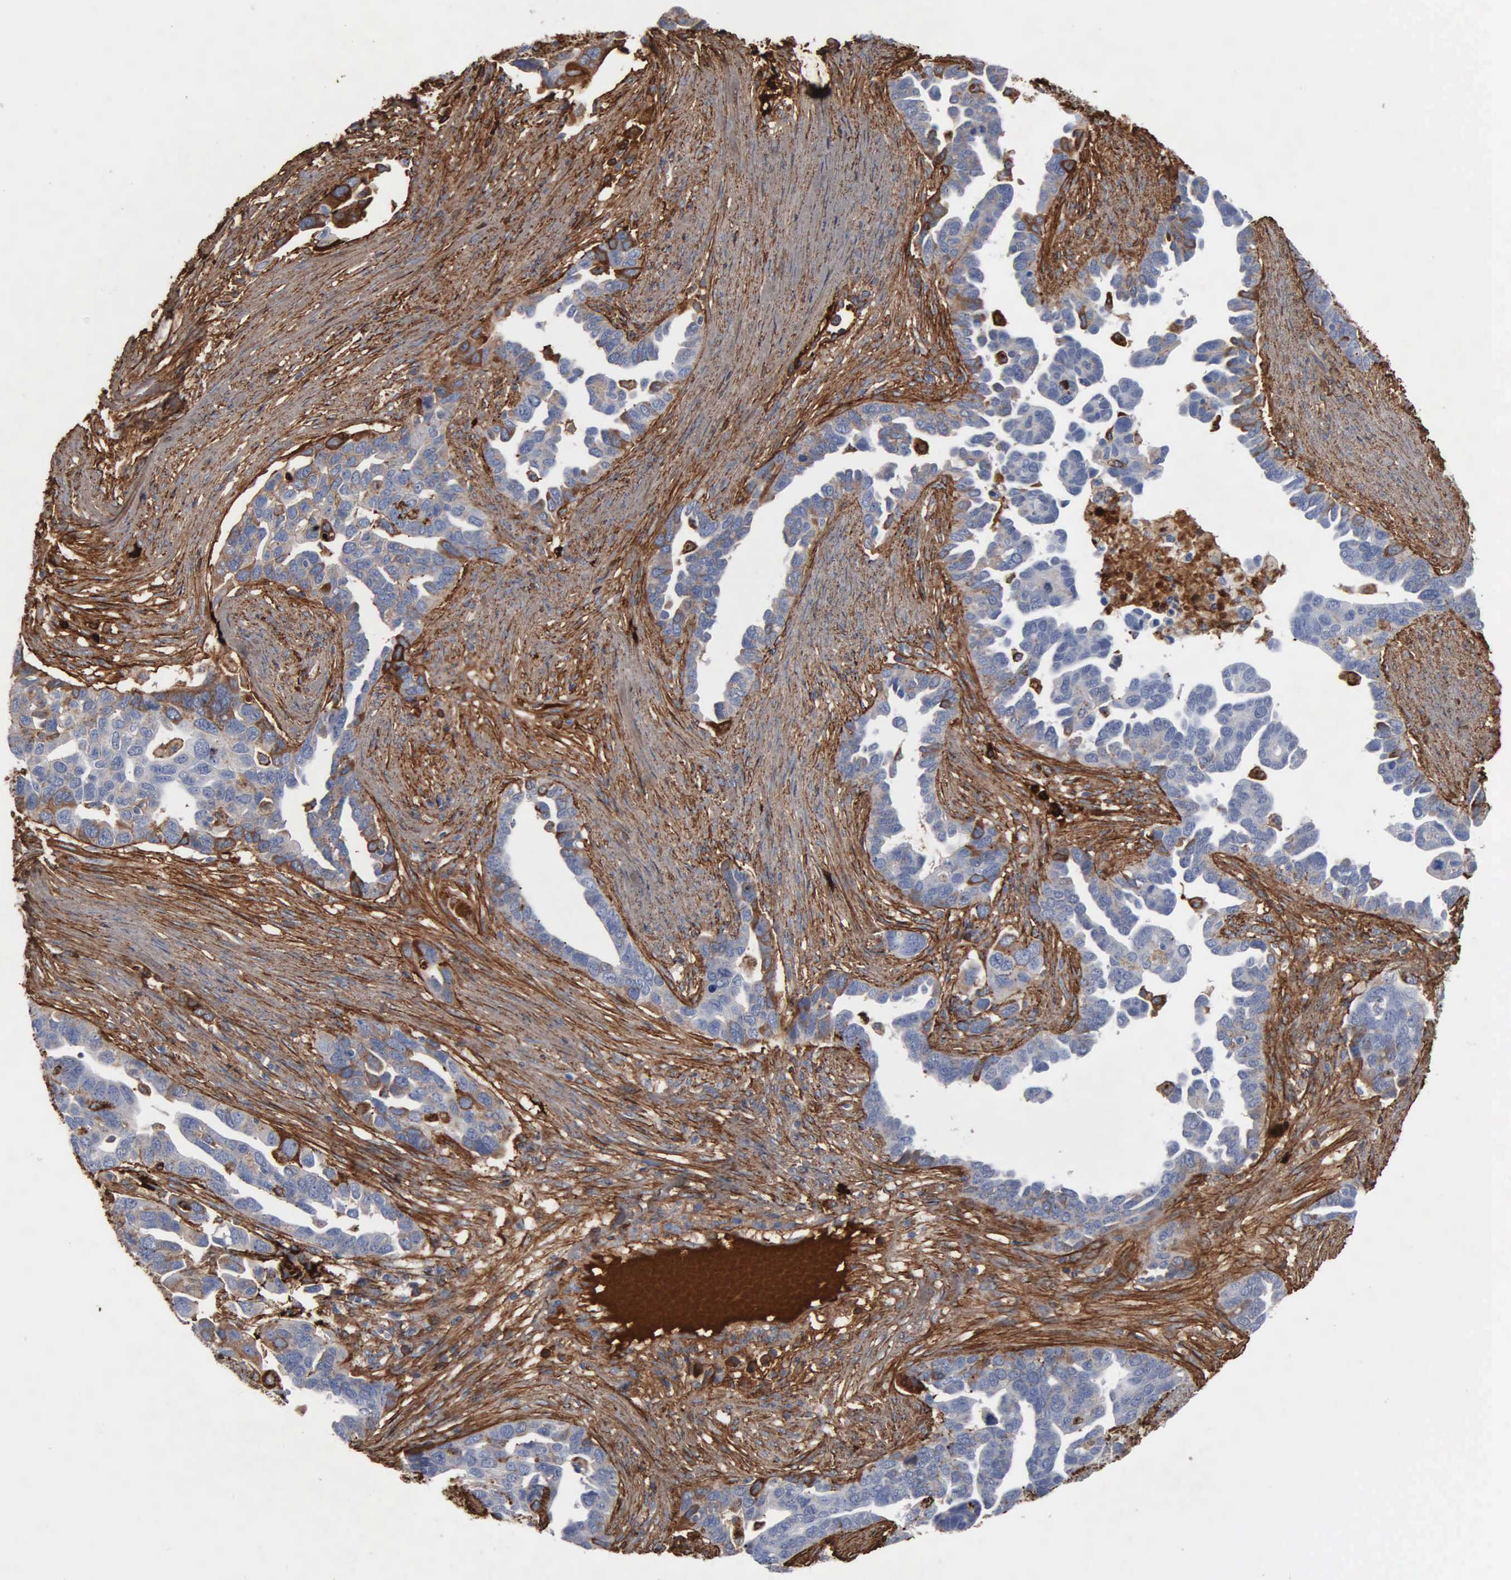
{"staining": {"intensity": "weak", "quantity": "25%-75%", "location": "cytoplasmic/membranous"}, "tissue": "ovarian cancer", "cell_type": "Tumor cells", "image_type": "cancer", "snomed": [{"axis": "morphology", "description": "Cystadenocarcinoma, serous, NOS"}, {"axis": "topography", "description": "Ovary"}], "caption": "Ovarian cancer (serous cystadenocarcinoma) stained for a protein demonstrates weak cytoplasmic/membranous positivity in tumor cells.", "gene": "FN1", "patient": {"sex": "female", "age": 54}}